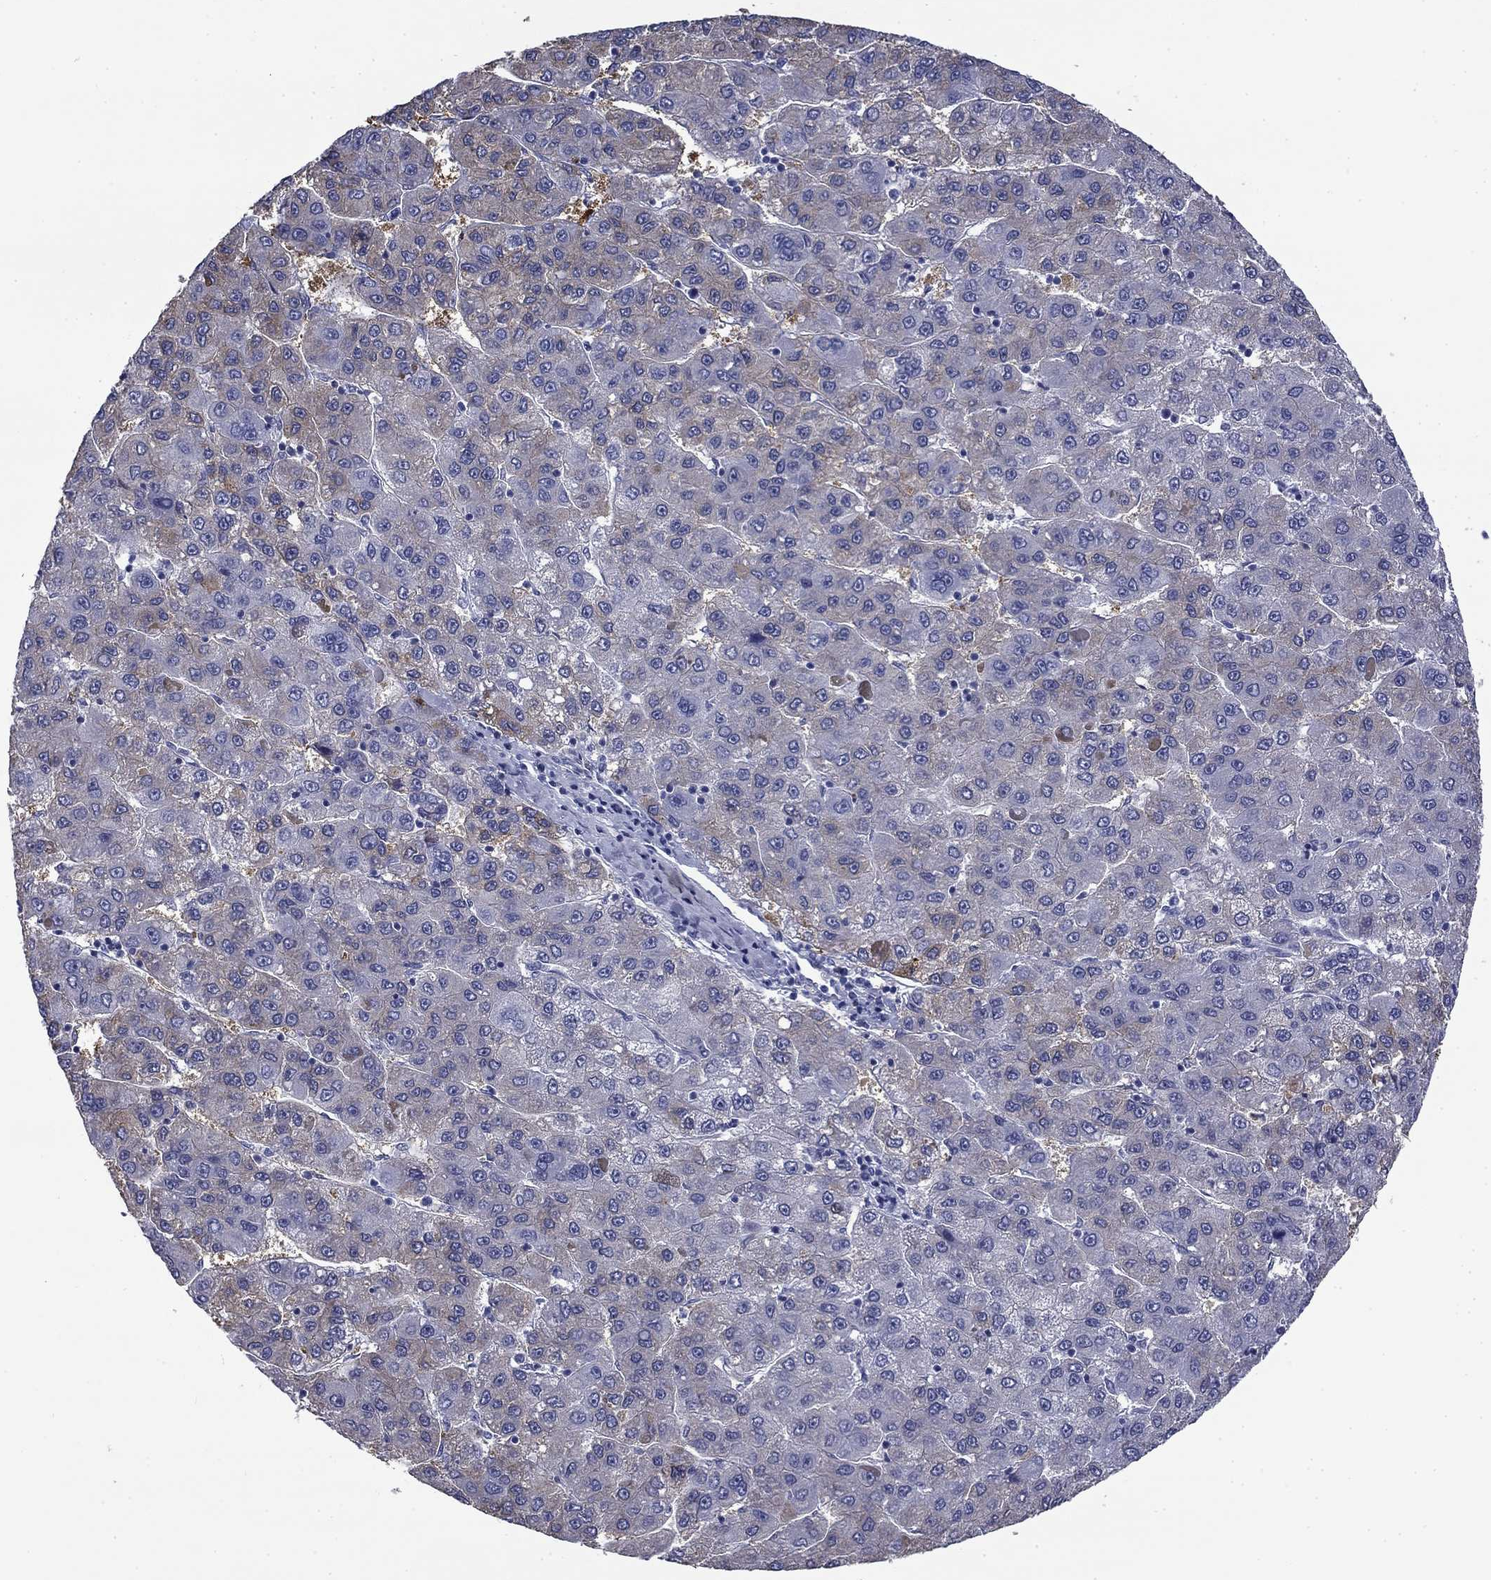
{"staining": {"intensity": "negative", "quantity": "none", "location": "none"}, "tissue": "liver cancer", "cell_type": "Tumor cells", "image_type": "cancer", "snomed": [{"axis": "morphology", "description": "Carcinoma, Hepatocellular, NOS"}, {"axis": "topography", "description": "Liver"}], "caption": "The immunohistochemistry (IHC) image has no significant staining in tumor cells of liver cancer tissue.", "gene": "BCL2L14", "patient": {"sex": "female", "age": 82}}